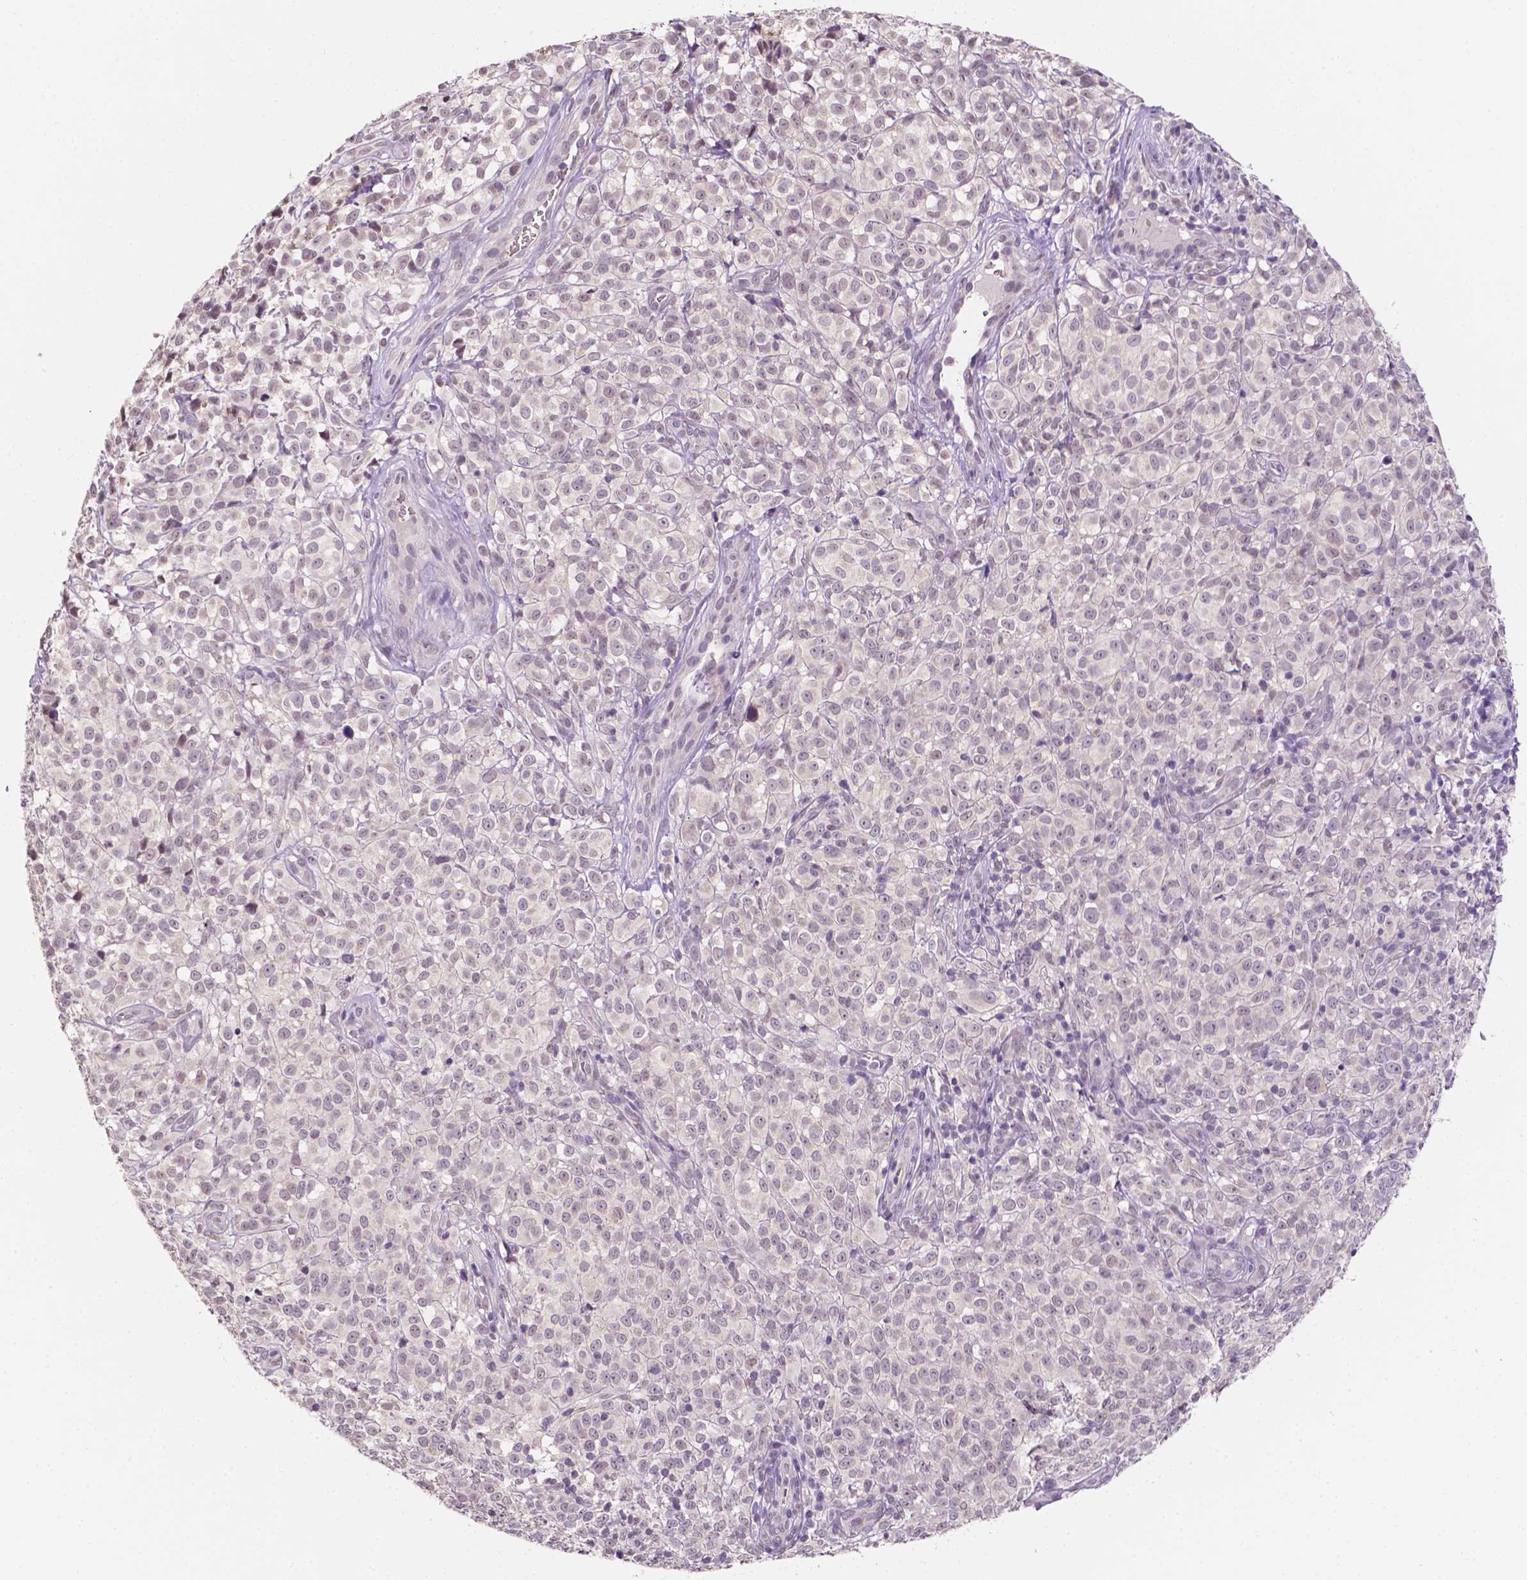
{"staining": {"intensity": "negative", "quantity": "none", "location": "none"}, "tissue": "melanoma", "cell_type": "Tumor cells", "image_type": "cancer", "snomed": [{"axis": "morphology", "description": "Malignant melanoma, NOS"}, {"axis": "topography", "description": "Skin"}], "caption": "IHC of human melanoma displays no positivity in tumor cells. (Brightfield microscopy of DAB immunohistochemistry at high magnification).", "gene": "SHLD3", "patient": {"sex": "male", "age": 85}}